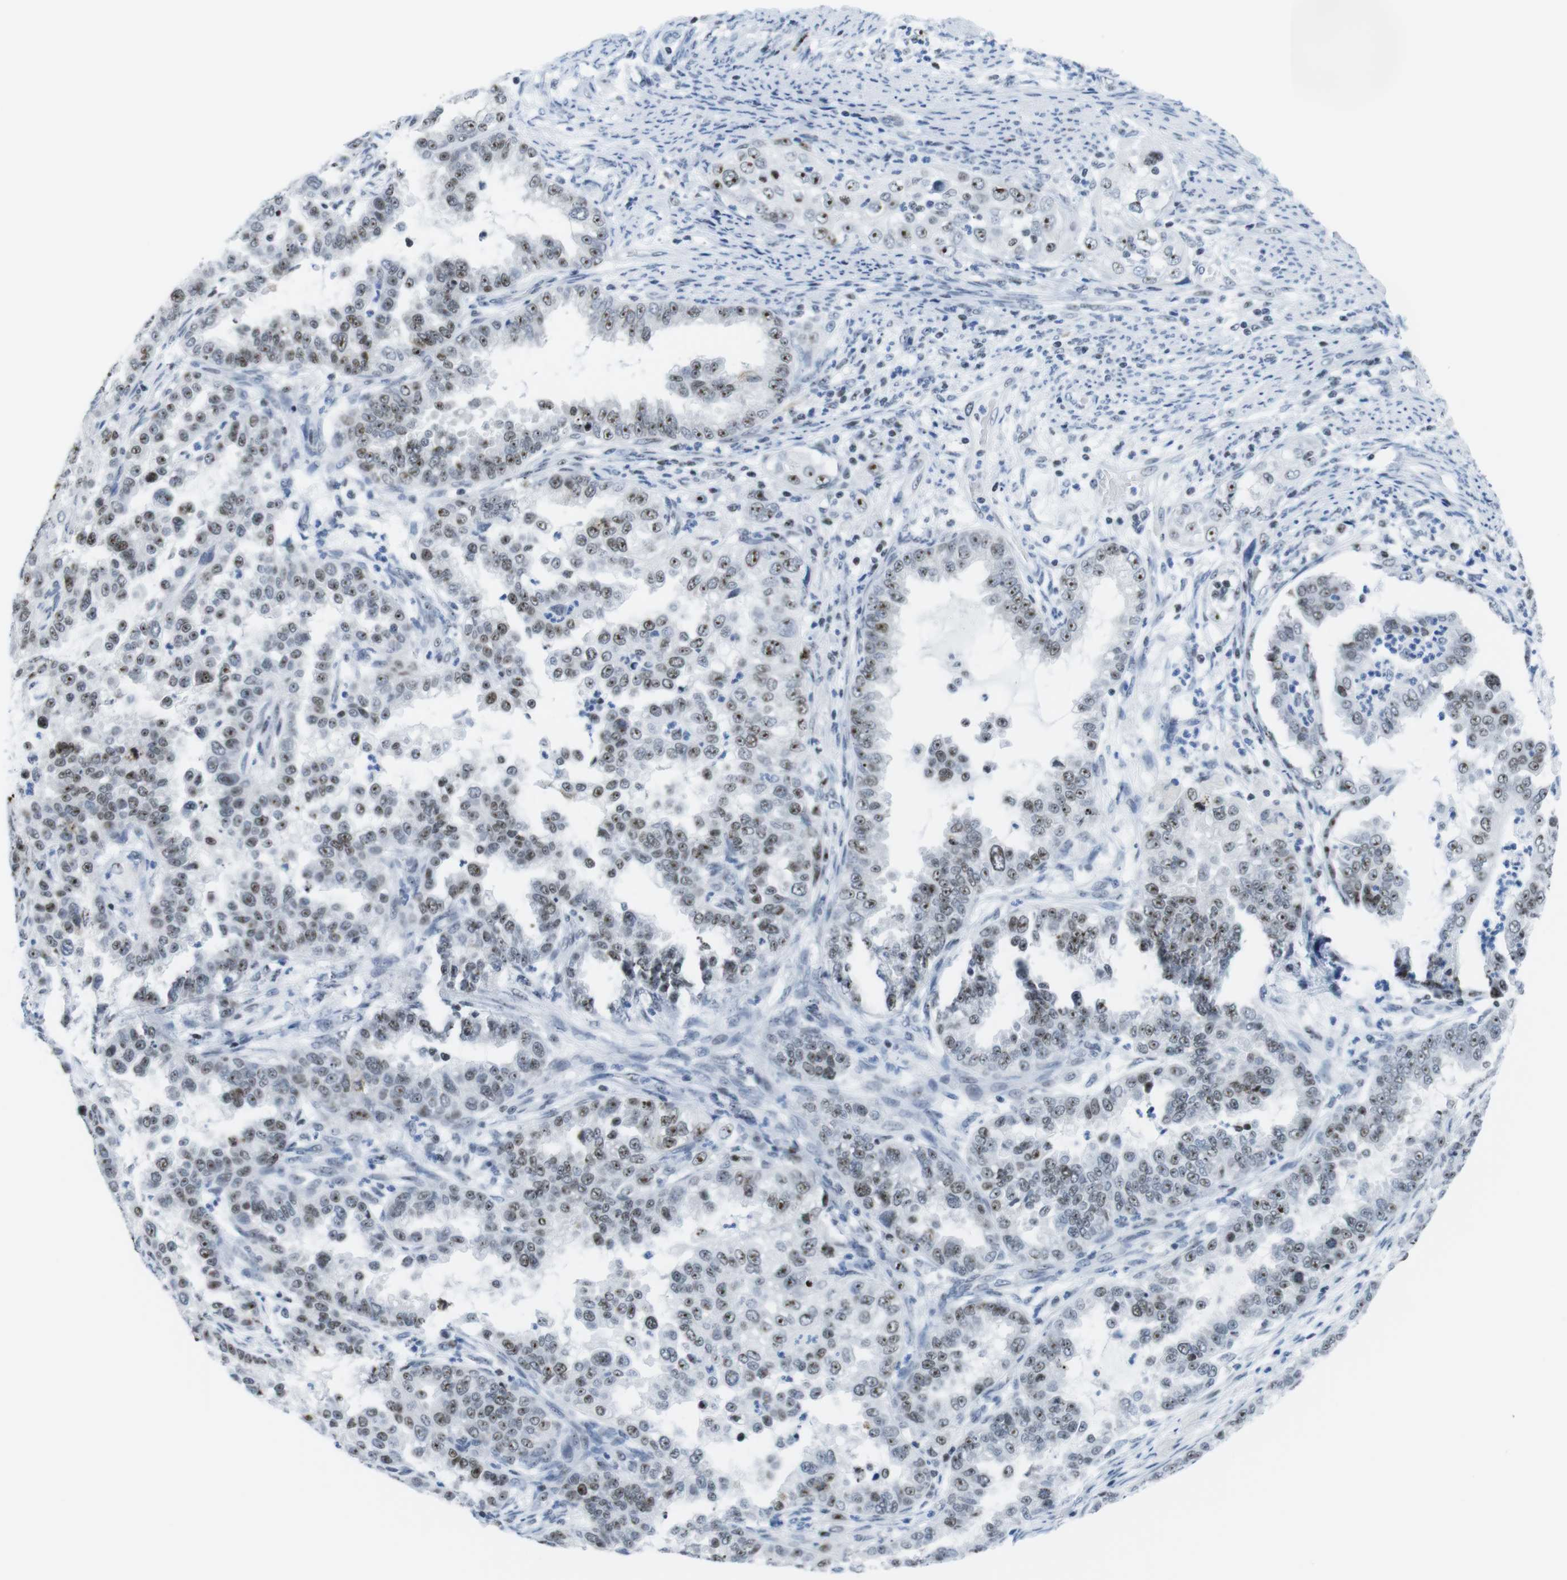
{"staining": {"intensity": "moderate", "quantity": ">75%", "location": "nuclear"}, "tissue": "endometrial cancer", "cell_type": "Tumor cells", "image_type": "cancer", "snomed": [{"axis": "morphology", "description": "Adenocarcinoma, NOS"}, {"axis": "topography", "description": "Endometrium"}], "caption": "Moderate nuclear positivity for a protein is appreciated in approximately >75% of tumor cells of adenocarcinoma (endometrial) using immunohistochemistry.", "gene": "NIFK", "patient": {"sex": "female", "age": 85}}